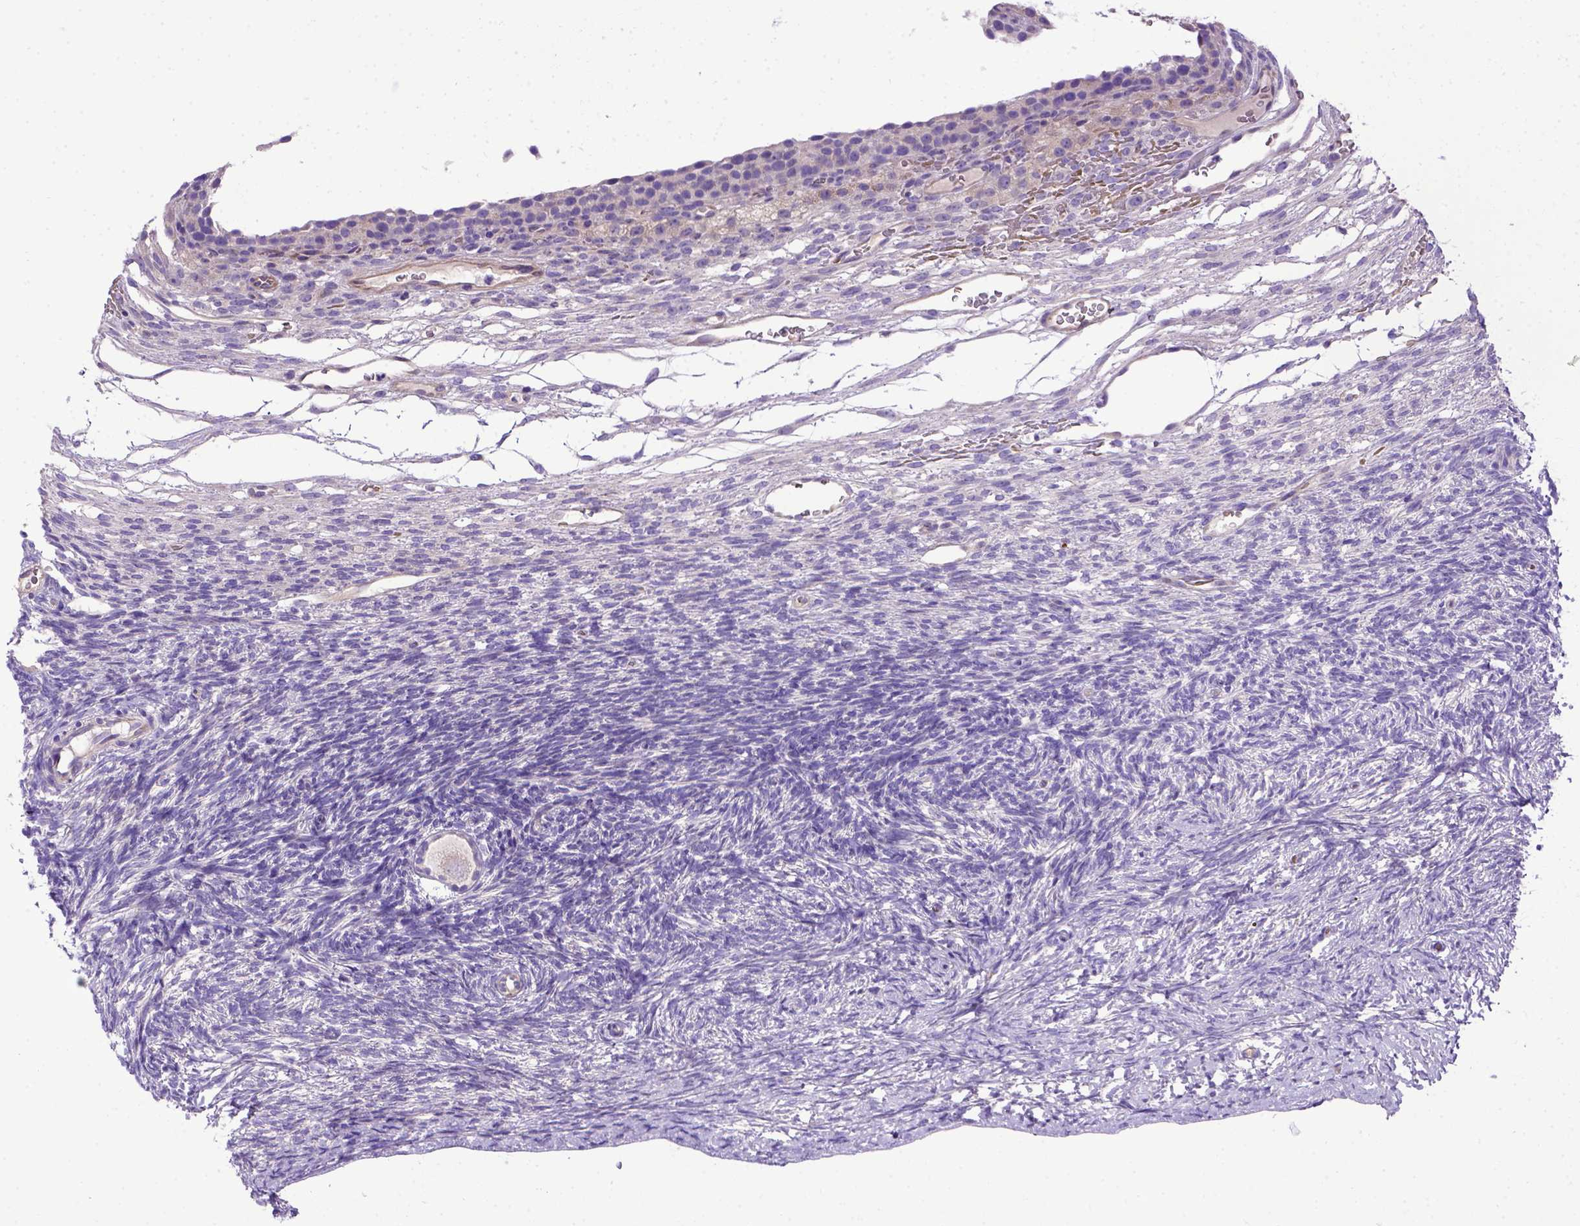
{"staining": {"intensity": "negative", "quantity": "none", "location": "none"}, "tissue": "ovary", "cell_type": "Follicle cells", "image_type": "normal", "snomed": [{"axis": "morphology", "description": "Normal tissue, NOS"}, {"axis": "topography", "description": "Ovary"}], "caption": "The image demonstrates no significant expression in follicle cells of ovary. The staining was performed using DAB to visualize the protein expression in brown, while the nuclei were stained in blue with hematoxylin (Magnification: 20x).", "gene": "ADAM12", "patient": {"sex": "female", "age": 34}}